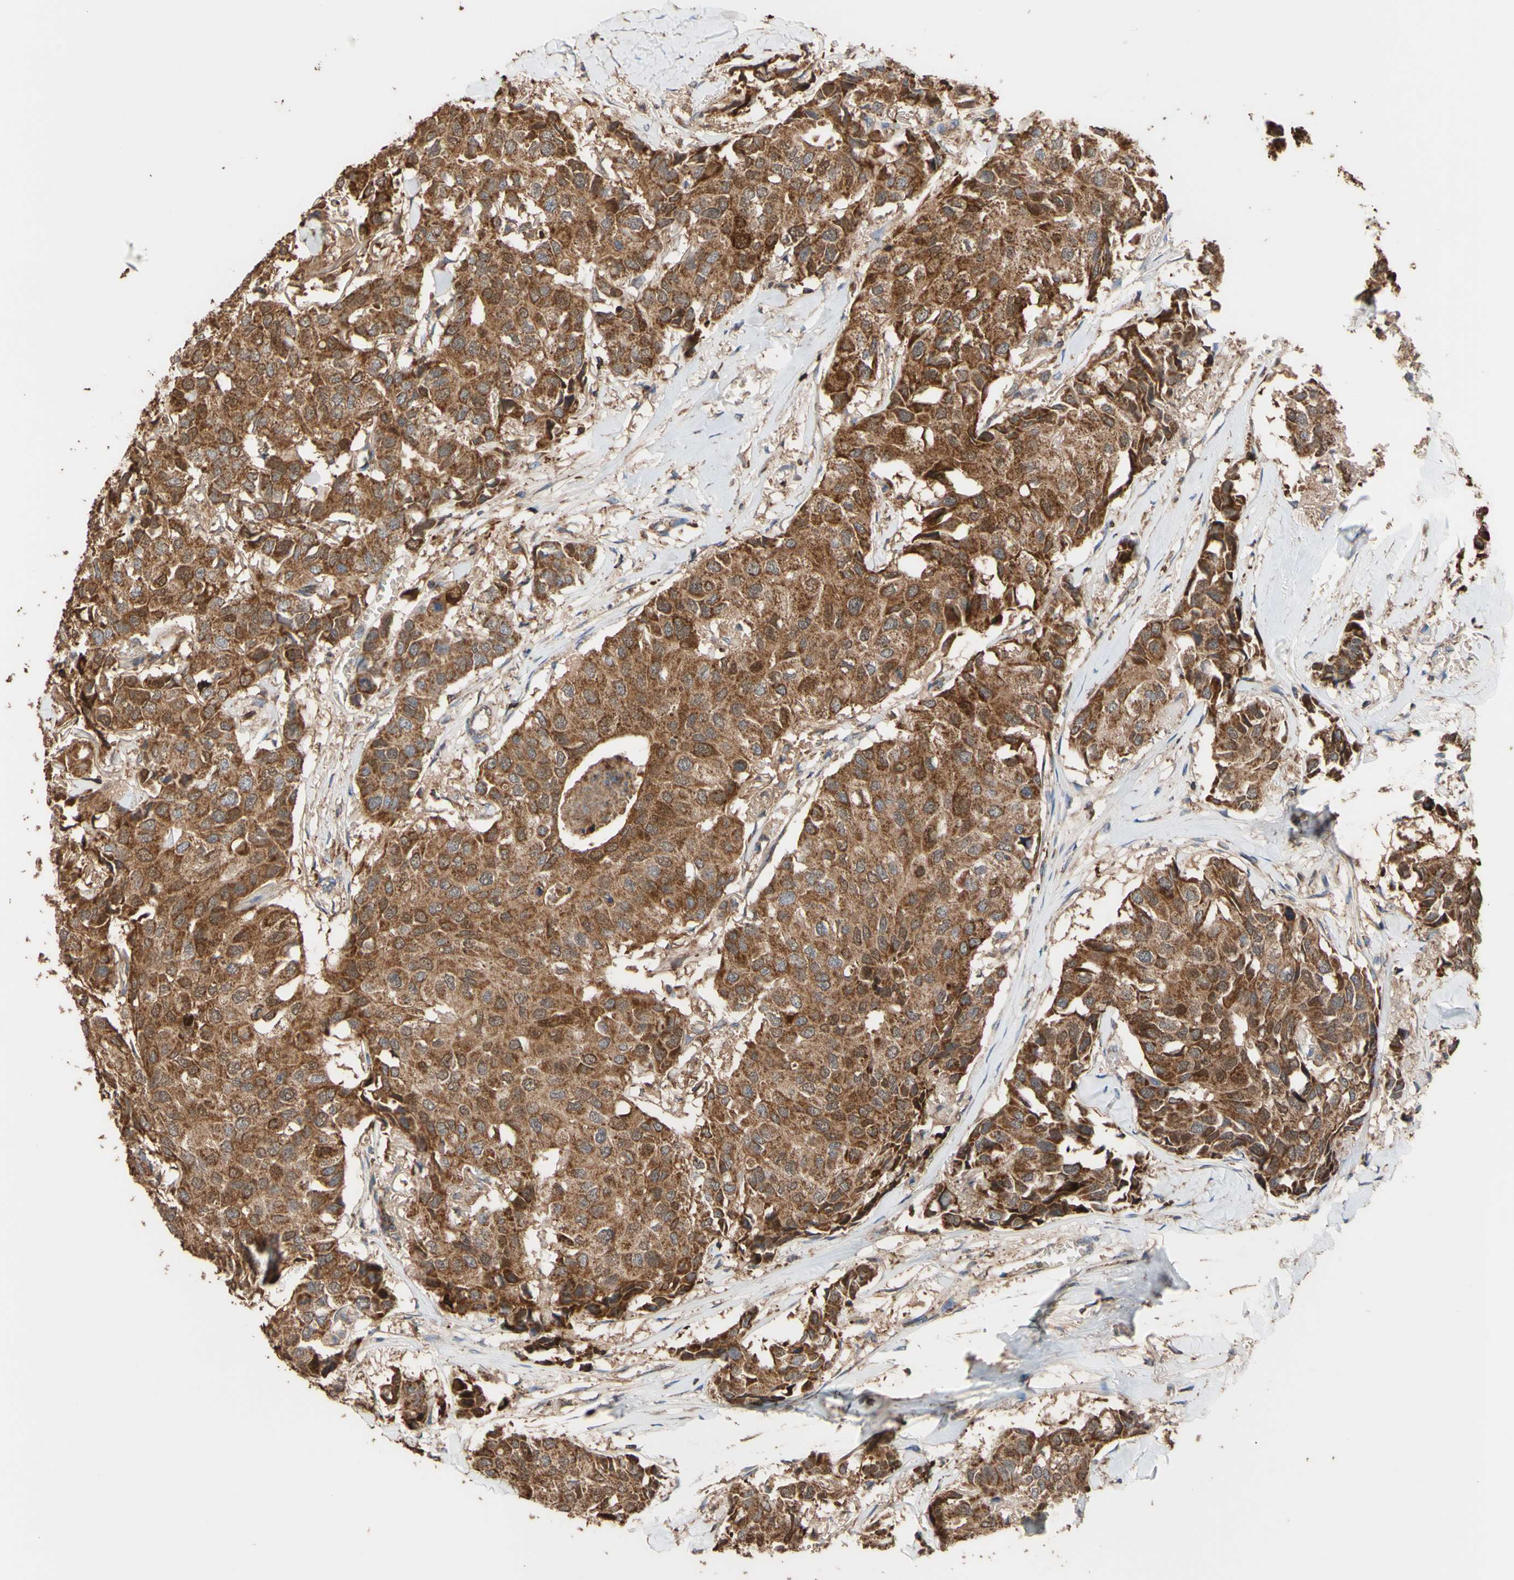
{"staining": {"intensity": "moderate", "quantity": ">75%", "location": "cytoplasmic/membranous"}, "tissue": "breast cancer", "cell_type": "Tumor cells", "image_type": "cancer", "snomed": [{"axis": "morphology", "description": "Duct carcinoma"}, {"axis": "topography", "description": "Breast"}], "caption": "Human breast cancer (infiltrating ductal carcinoma) stained with a protein marker shows moderate staining in tumor cells.", "gene": "ALDH9A1", "patient": {"sex": "female", "age": 80}}